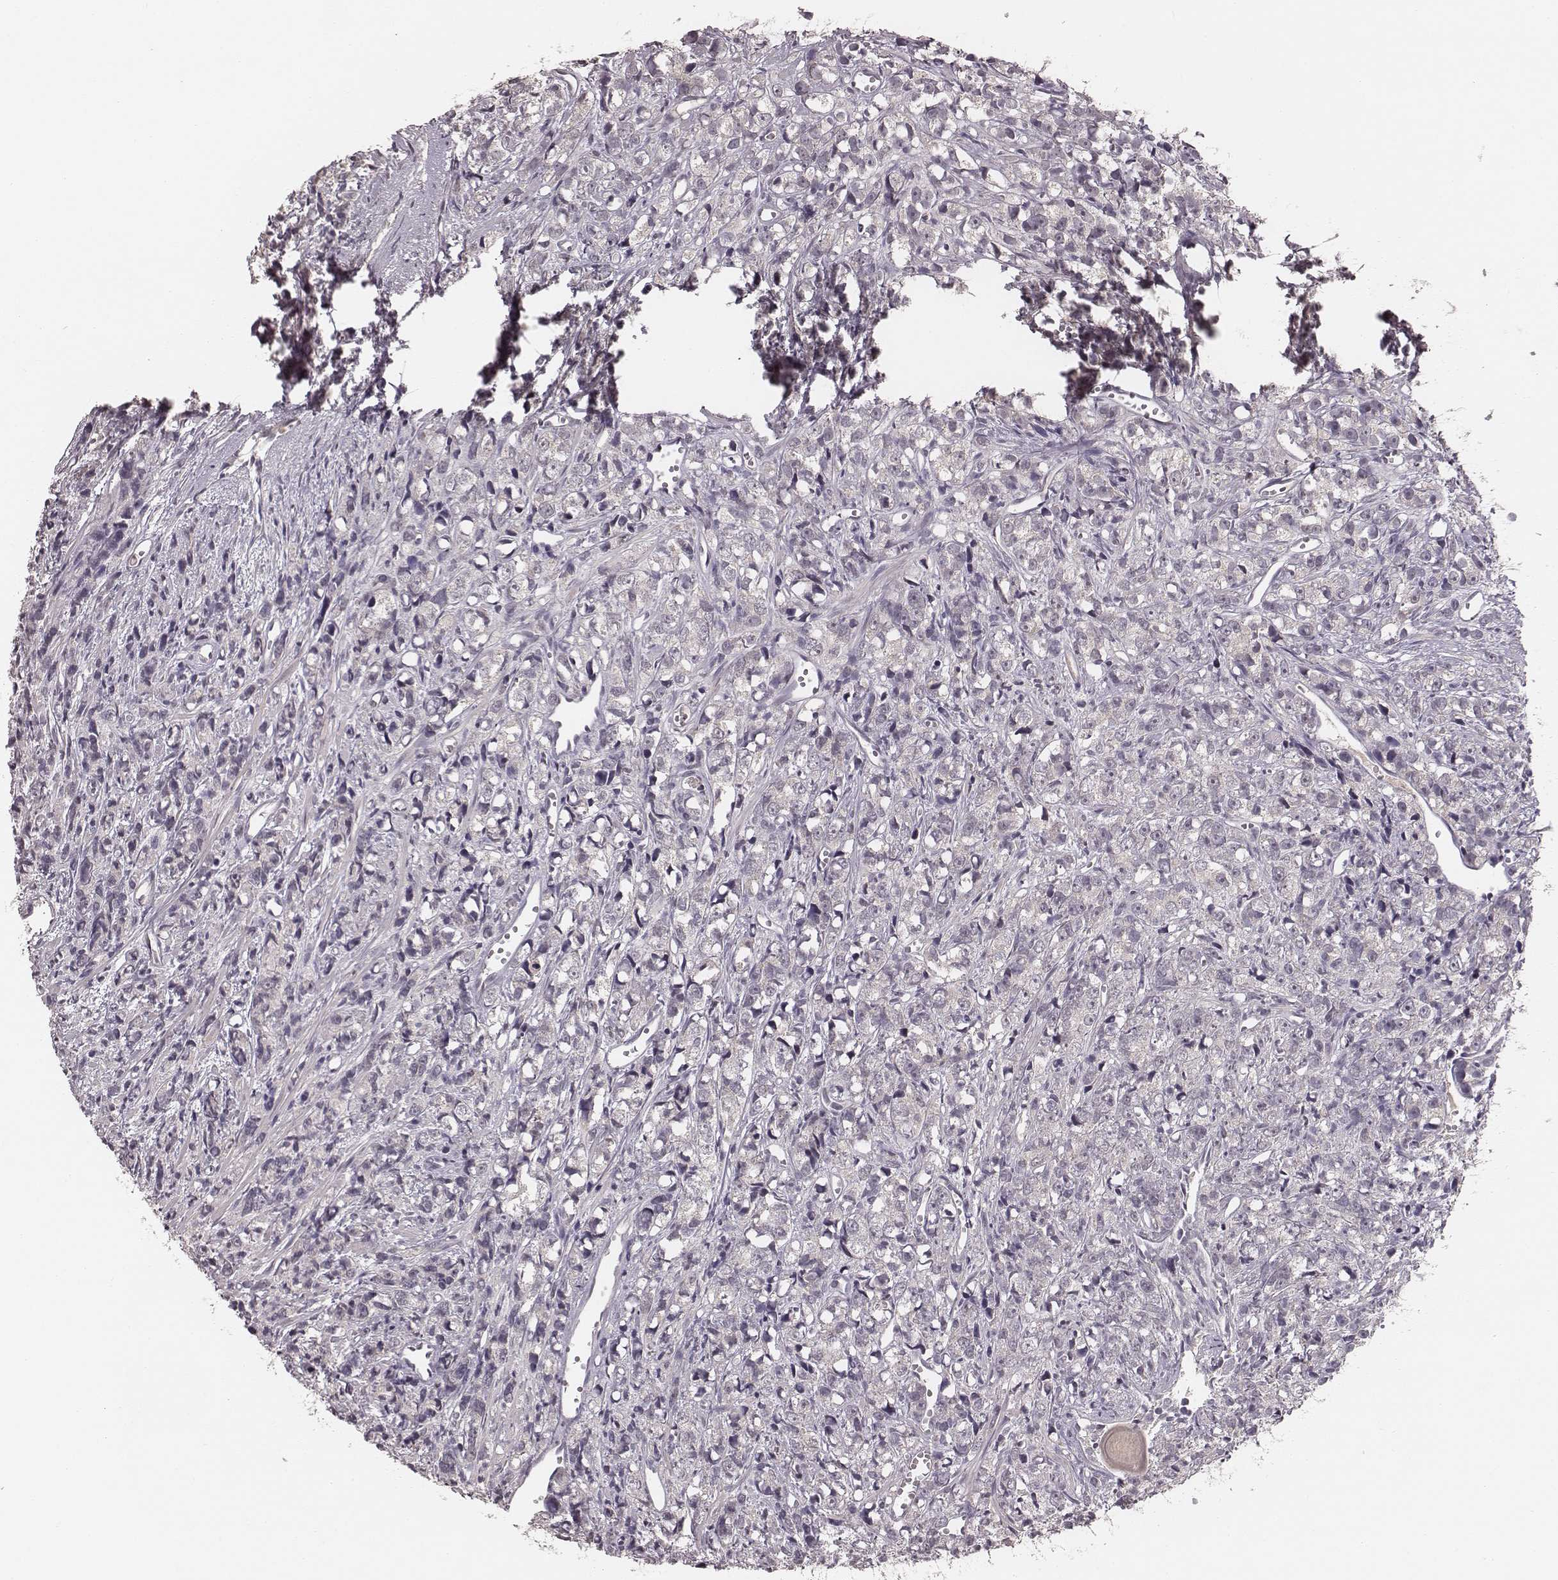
{"staining": {"intensity": "negative", "quantity": "none", "location": "none"}, "tissue": "prostate cancer", "cell_type": "Tumor cells", "image_type": "cancer", "snomed": [{"axis": "morphology", "description": "Adenocarcinoma, High grade"}, {"axis": "topography", "description": "Prostate"}], "caption": "Immunohistochemistry (IHC) micrograph of neoplastic tissue: prostate cancer stained with DAB shows no significant protein expression in tumor cells. (Immunohistochemistry, brightfield microscopy, high magnification).", "gene": "LY6K", "patient": {"sex": "male", "age": 77}}